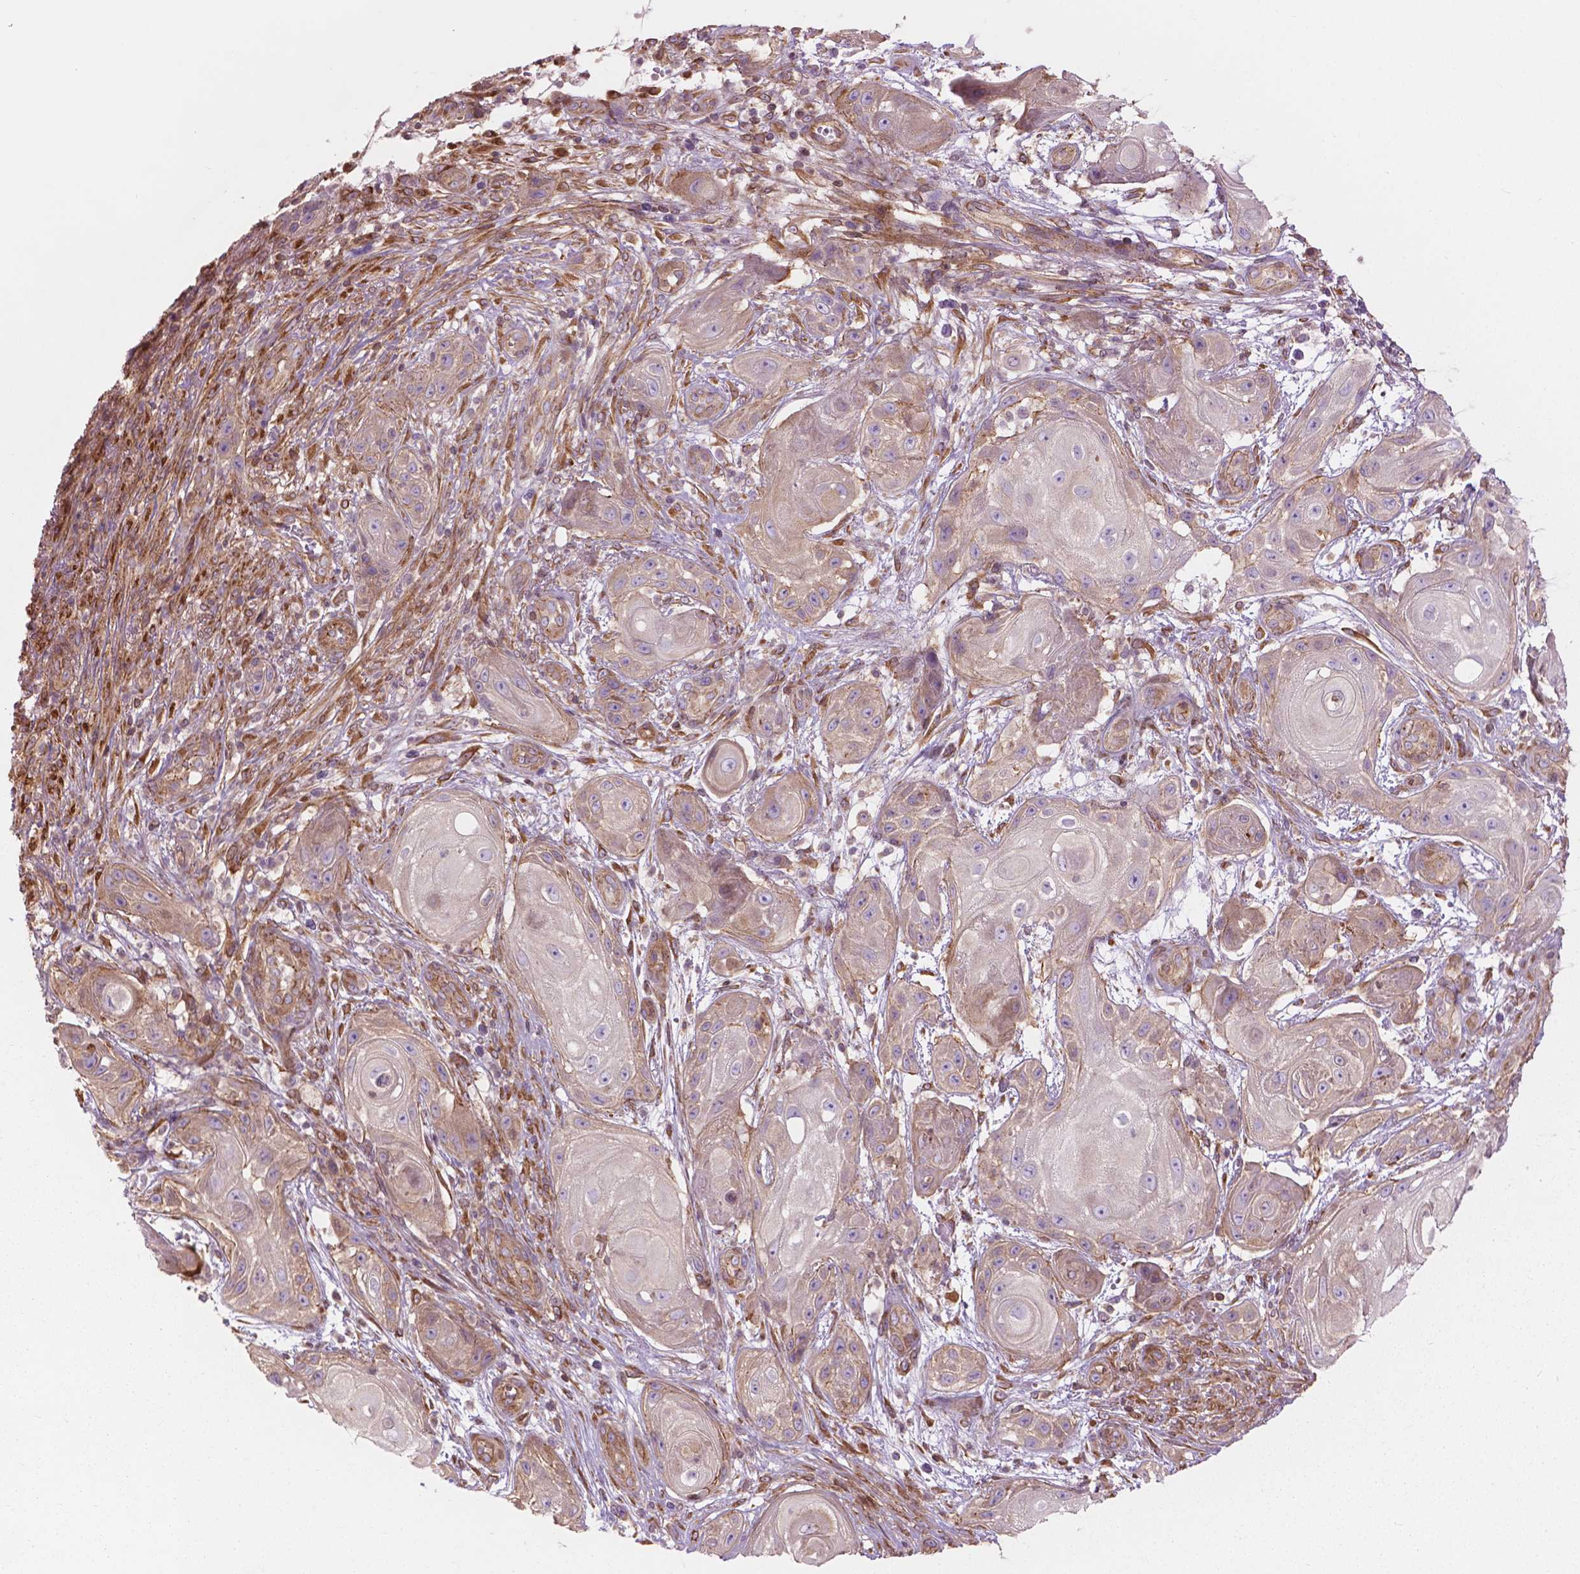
{"staining": {"intensity": "weak", "quantity": "25%-75%", "location": "cytoplasmic/membranous"}, "tissue": "skin cancer", "cell_type": "Tumor cells", "image_type": "cancer", "snomed": [{"axis": "morphology", "description": "Squamous cell carcinoma, NOS"}, {"axis": "topography", "description": "Skin"}], "caption": "An image of skin squamous cell carcinoma stained for a protein reveals weak cytoplasmic/membranous brown staining in tumor cells.", "gene": "SURF4", "patient": {"sex": "male", "age": 62}}